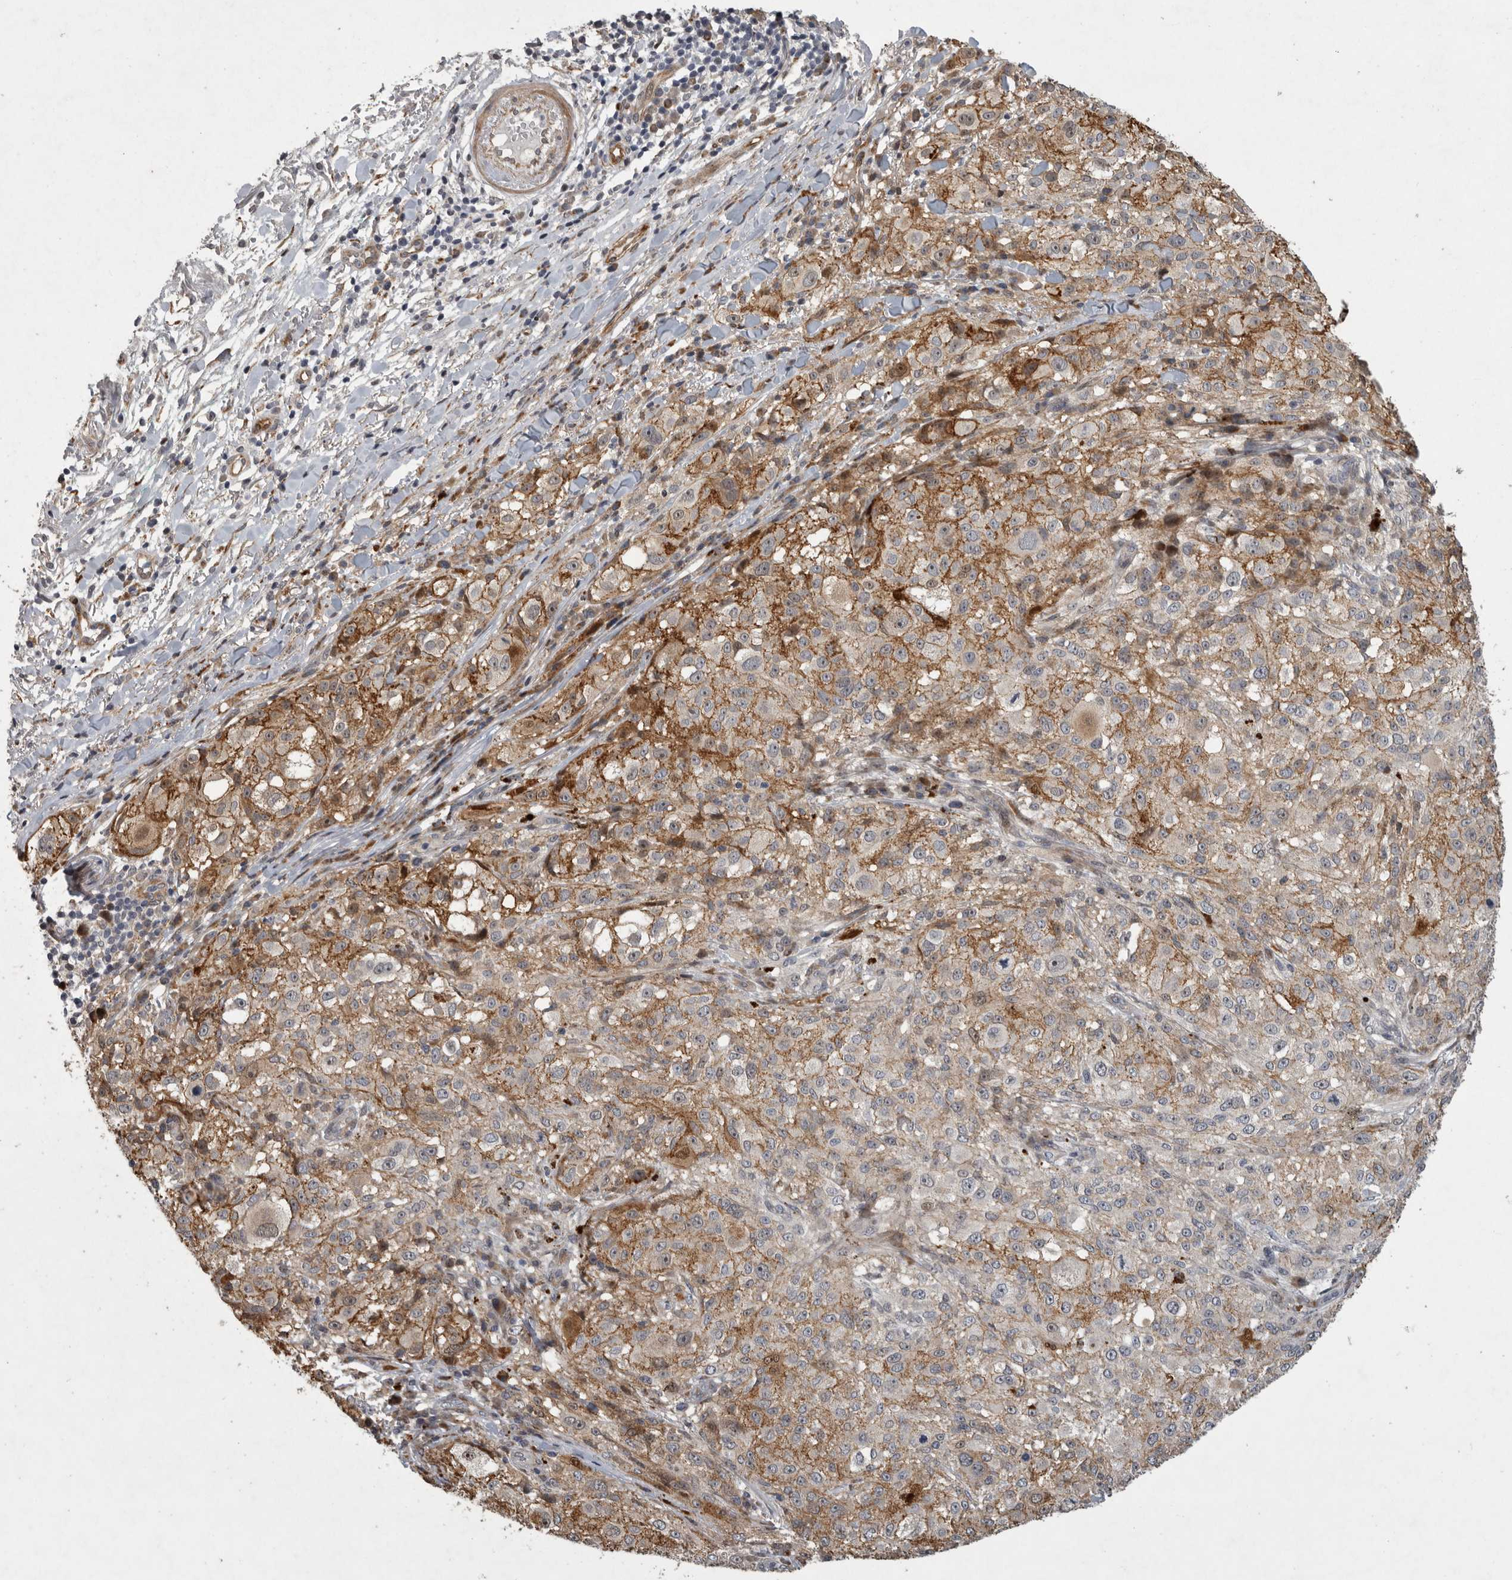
{"staining": {"intensity": "moderate", "quantity": "25%-75%", "location": "cytoplasmic/membranous"}, "tissue": "melanoma", "cell_type": "Tumor cells", "image_type": "cancer", "snomed": [{"axis": "morphology", "description": "Necrosis, NOS"}, {"axis": "morphology", "description": "Malignant melanoma, NOS"}, {"axis": "topography", "description": "Skin"}], "caption": "A micrograph of human melanoma stained for a protein demonstrates moderate cytoplasmic/membranous brown staining in tumor cells.", "gene": "MPDZ", "patient": {"sex": "female", "age": 87}}